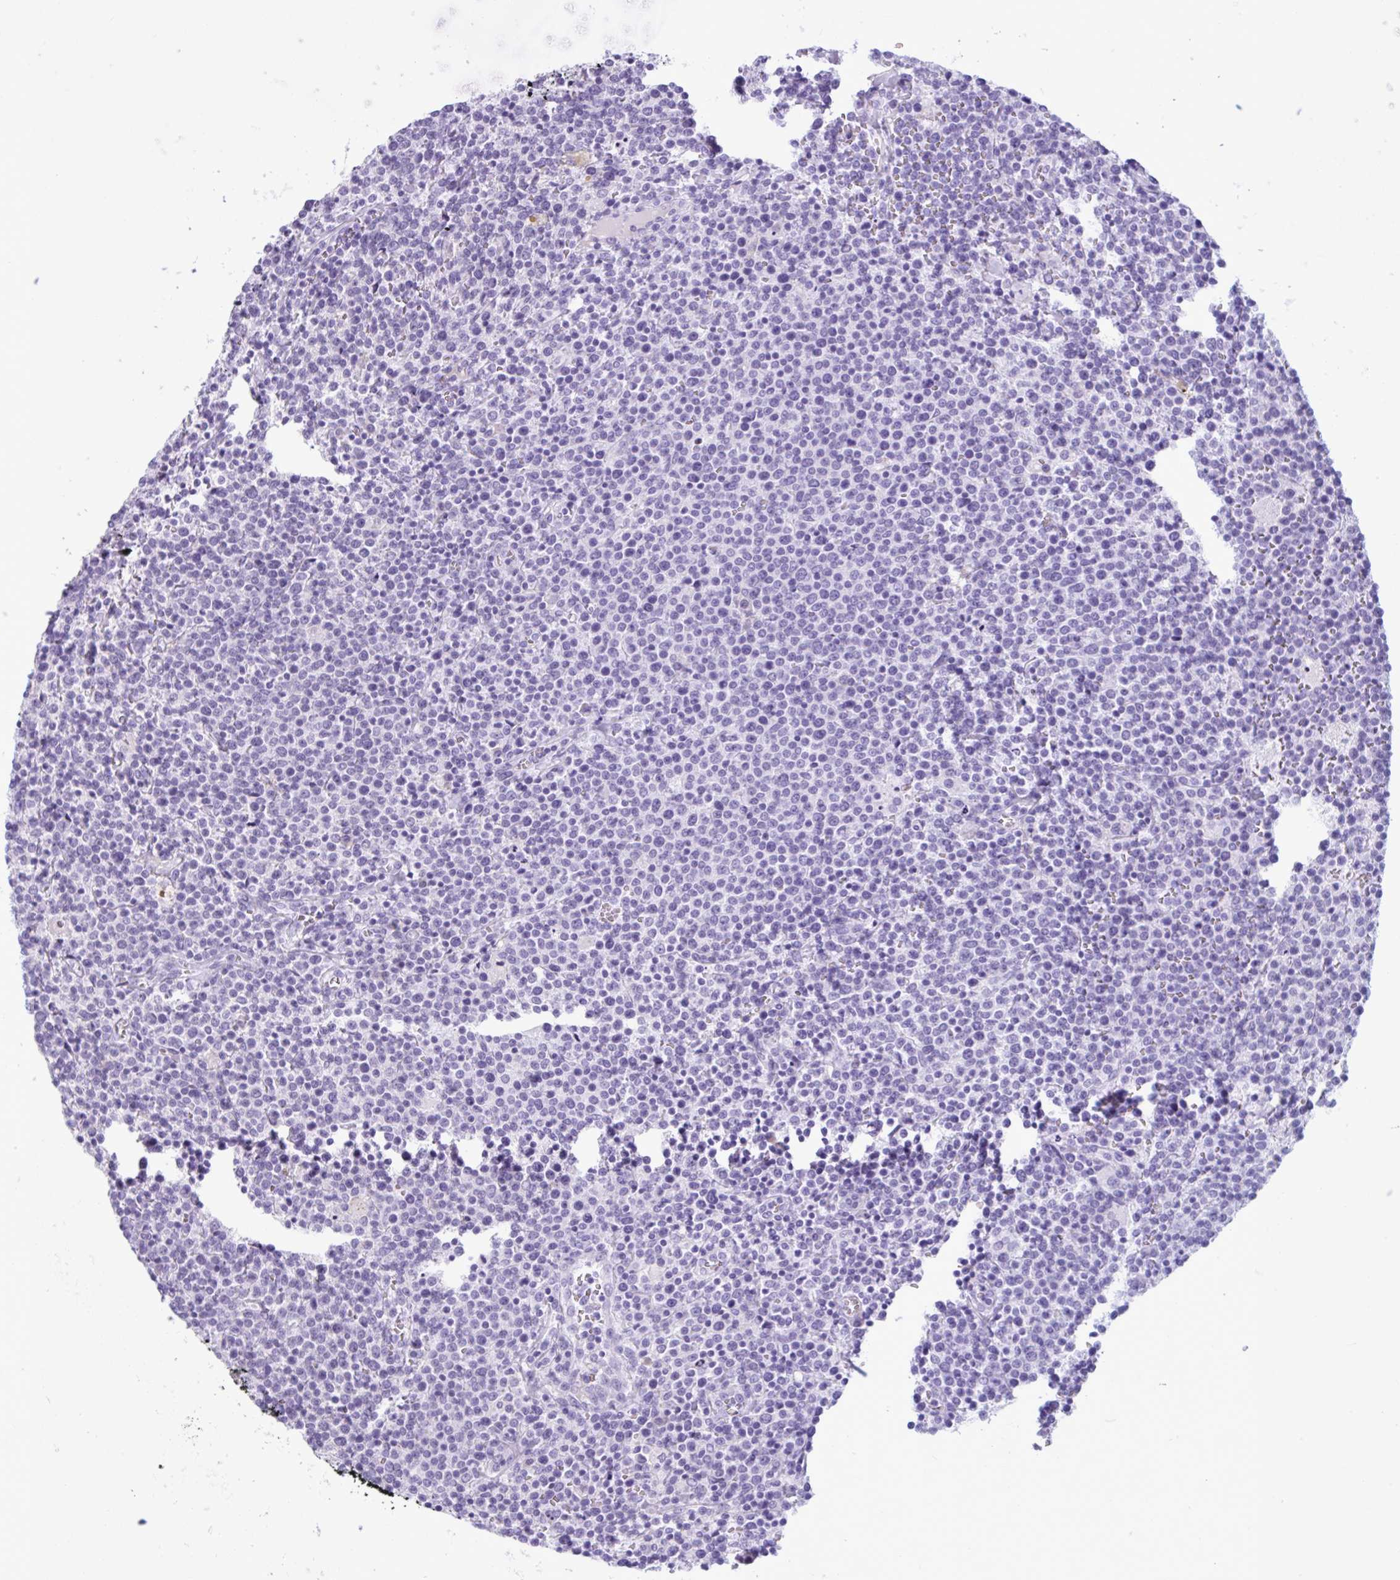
{"staining": {"intensity": "negative", "quantity": "none", "location": "none"}, "tissue": "lymphoma", "cell_type": "Tumor cells", "image_type": "cancer", "snomed": [{"axis": "morphology", "description": "Malignant lymphoma, non-Hodgkin's type, High grade"}, {"axis": "topography", "description": "Lymph node"}], "caption": "This is an IHC image of lymphoma. There is no staining in tumor cells.", "gene": "WNT9B", "patient": {"sex": "male", "age": 61}}